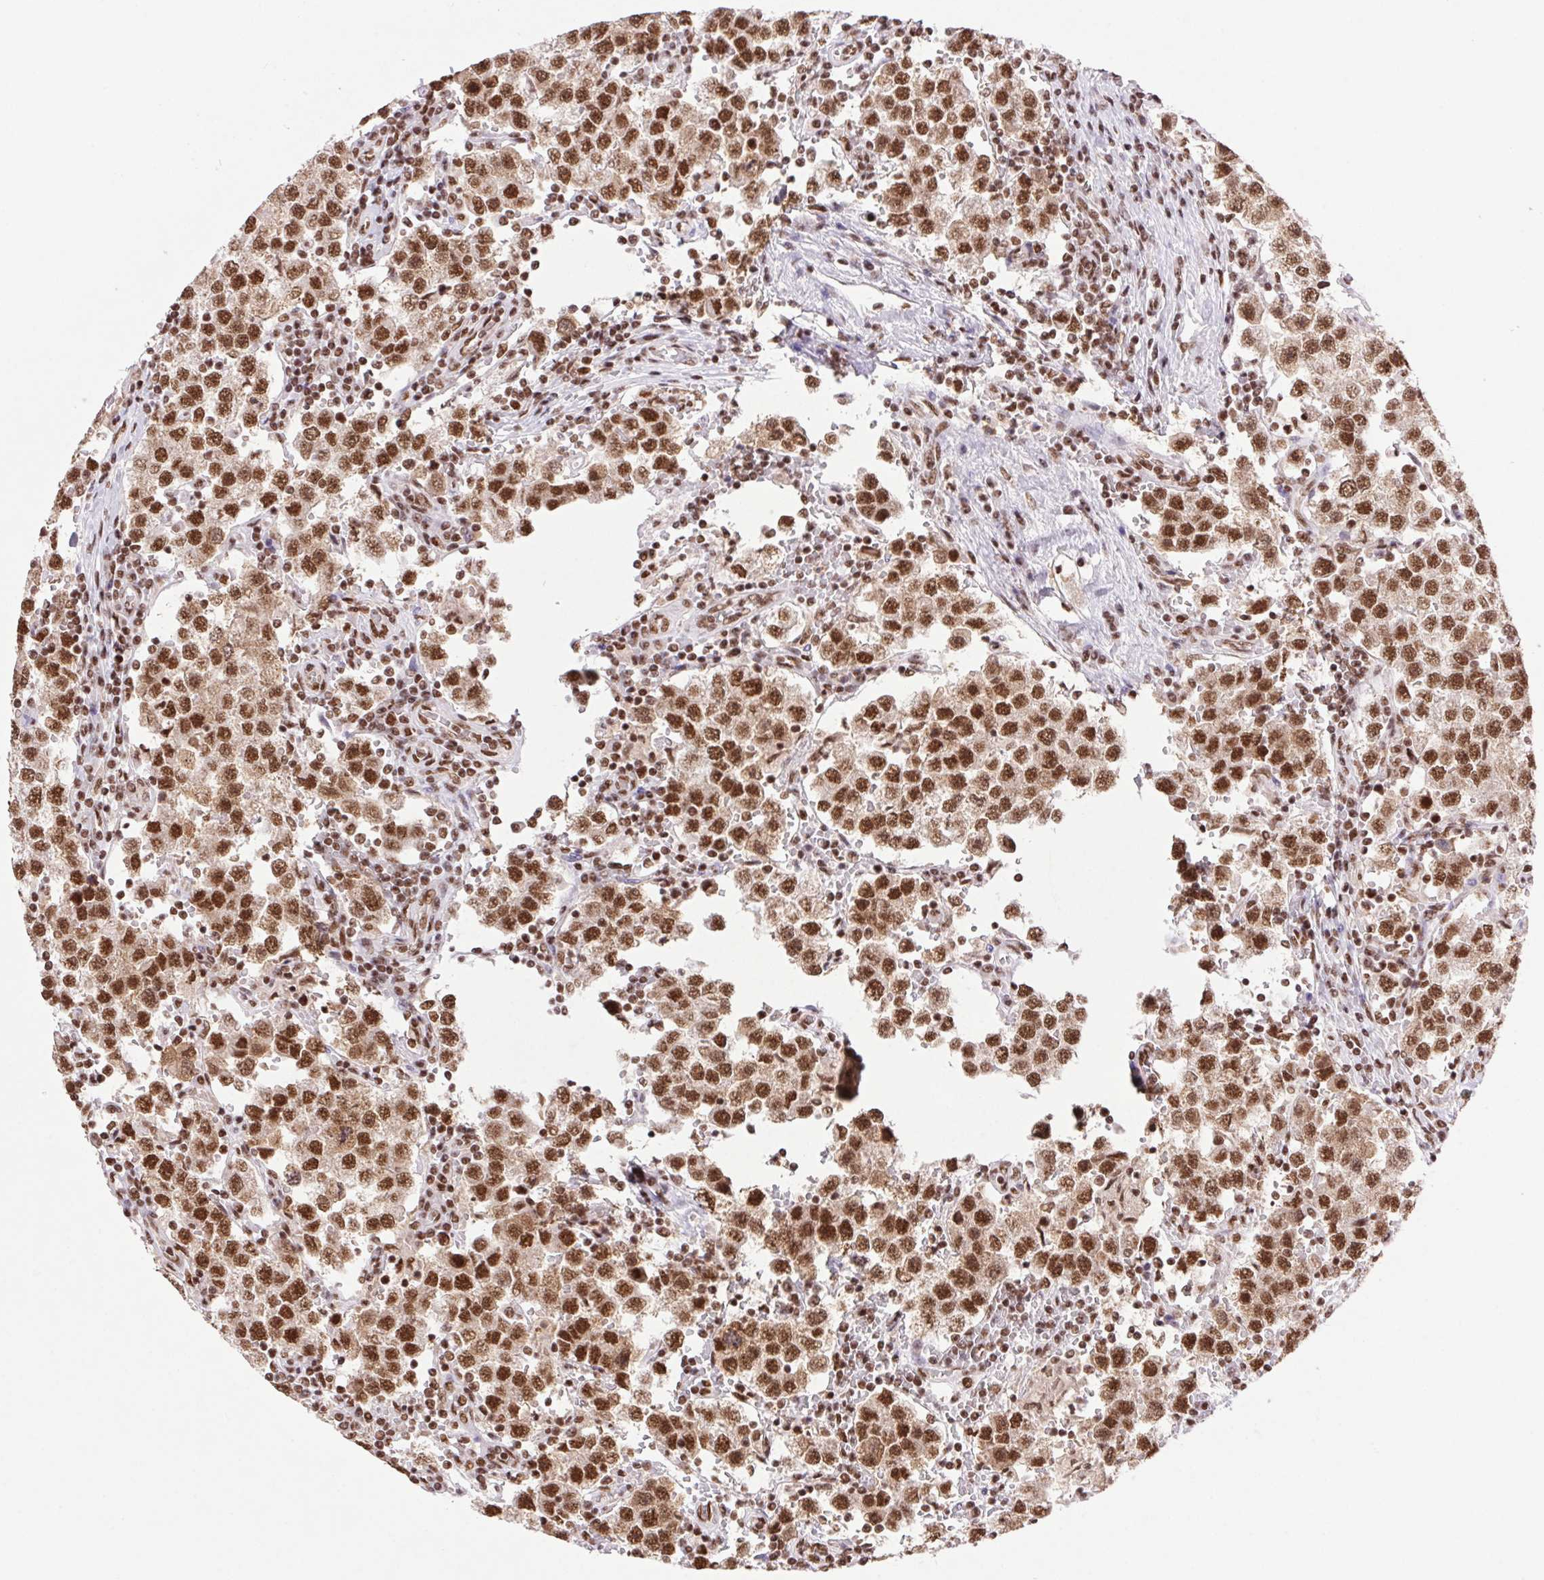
{"staining": {"intensity": "moderate", "quantity": ">75%", "location": "nuclear"}, "tissue": "testis cancer", "cell_type": "Tumor cells", "image_type": "cancer", "snomed": [{"axis": "morphology", "description": "Seminoma, NOS"}, {"axis": "topography", "description": "Testis"}], "caption": "This histopathology image shows IHC staining of testis seminoma, with medium moderate nuclear positivity in approximately >75% of tumor cells.", "gene": "ZNF207", "patient": {"sex": "male", "age": 37}}